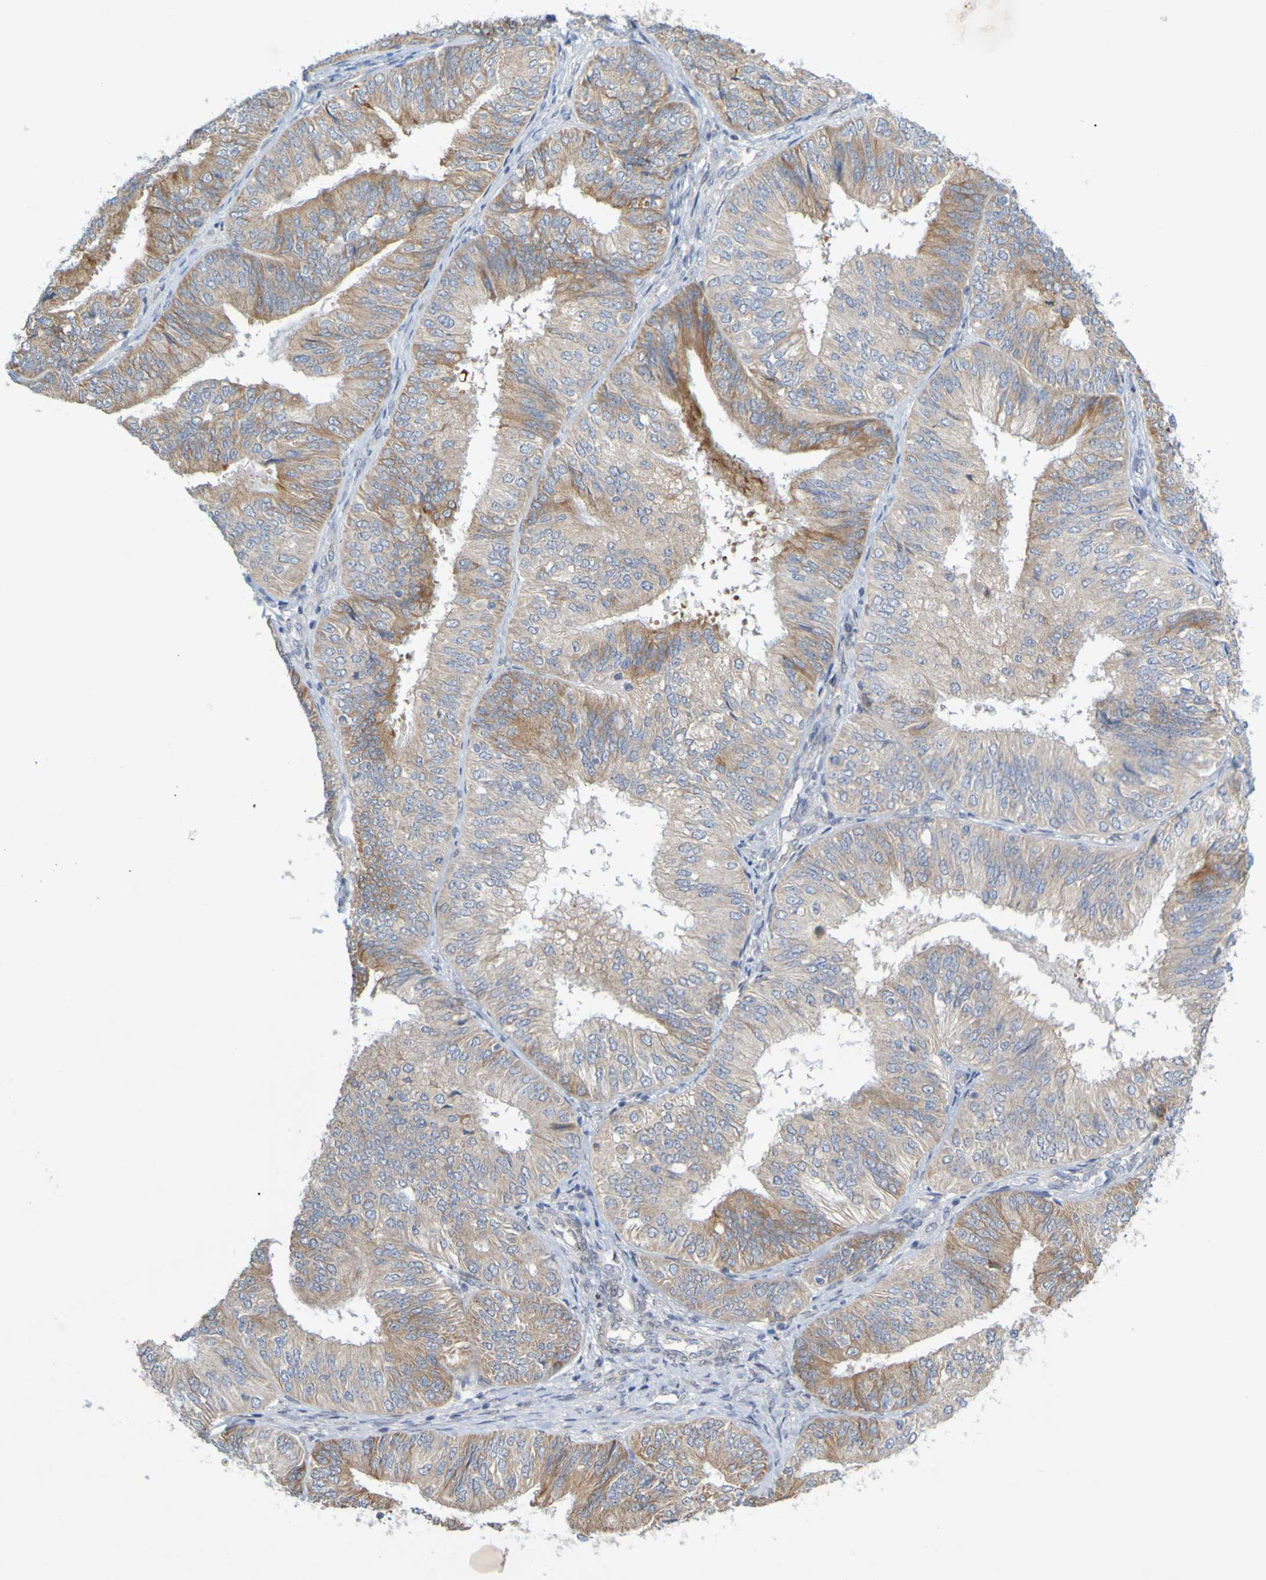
{"staining": {"intensity": "moderate", "quantity": ">75%", "location": "cytoplasmic/membranous"}, "tissue": "endometrial cancer", "cell_type": "Tumor cells", "image_type": "cancer", "snomed": [{"axis": "morphology", "description": "Adenocarcinoma, NOS"}, {"axis": "topography", "description": "Endometrium"}], "caption": "Immunohistochemistry (IHC) micrograph of adenocarcinoma (endometrial) stained for a protein (brown), which demonstrates medium levels of moderate cytoplasmic/membranous positivity in approximately >75% of tumor cells.", "gene": "MAG", "patient": {"sex": "female", "age": 58}}